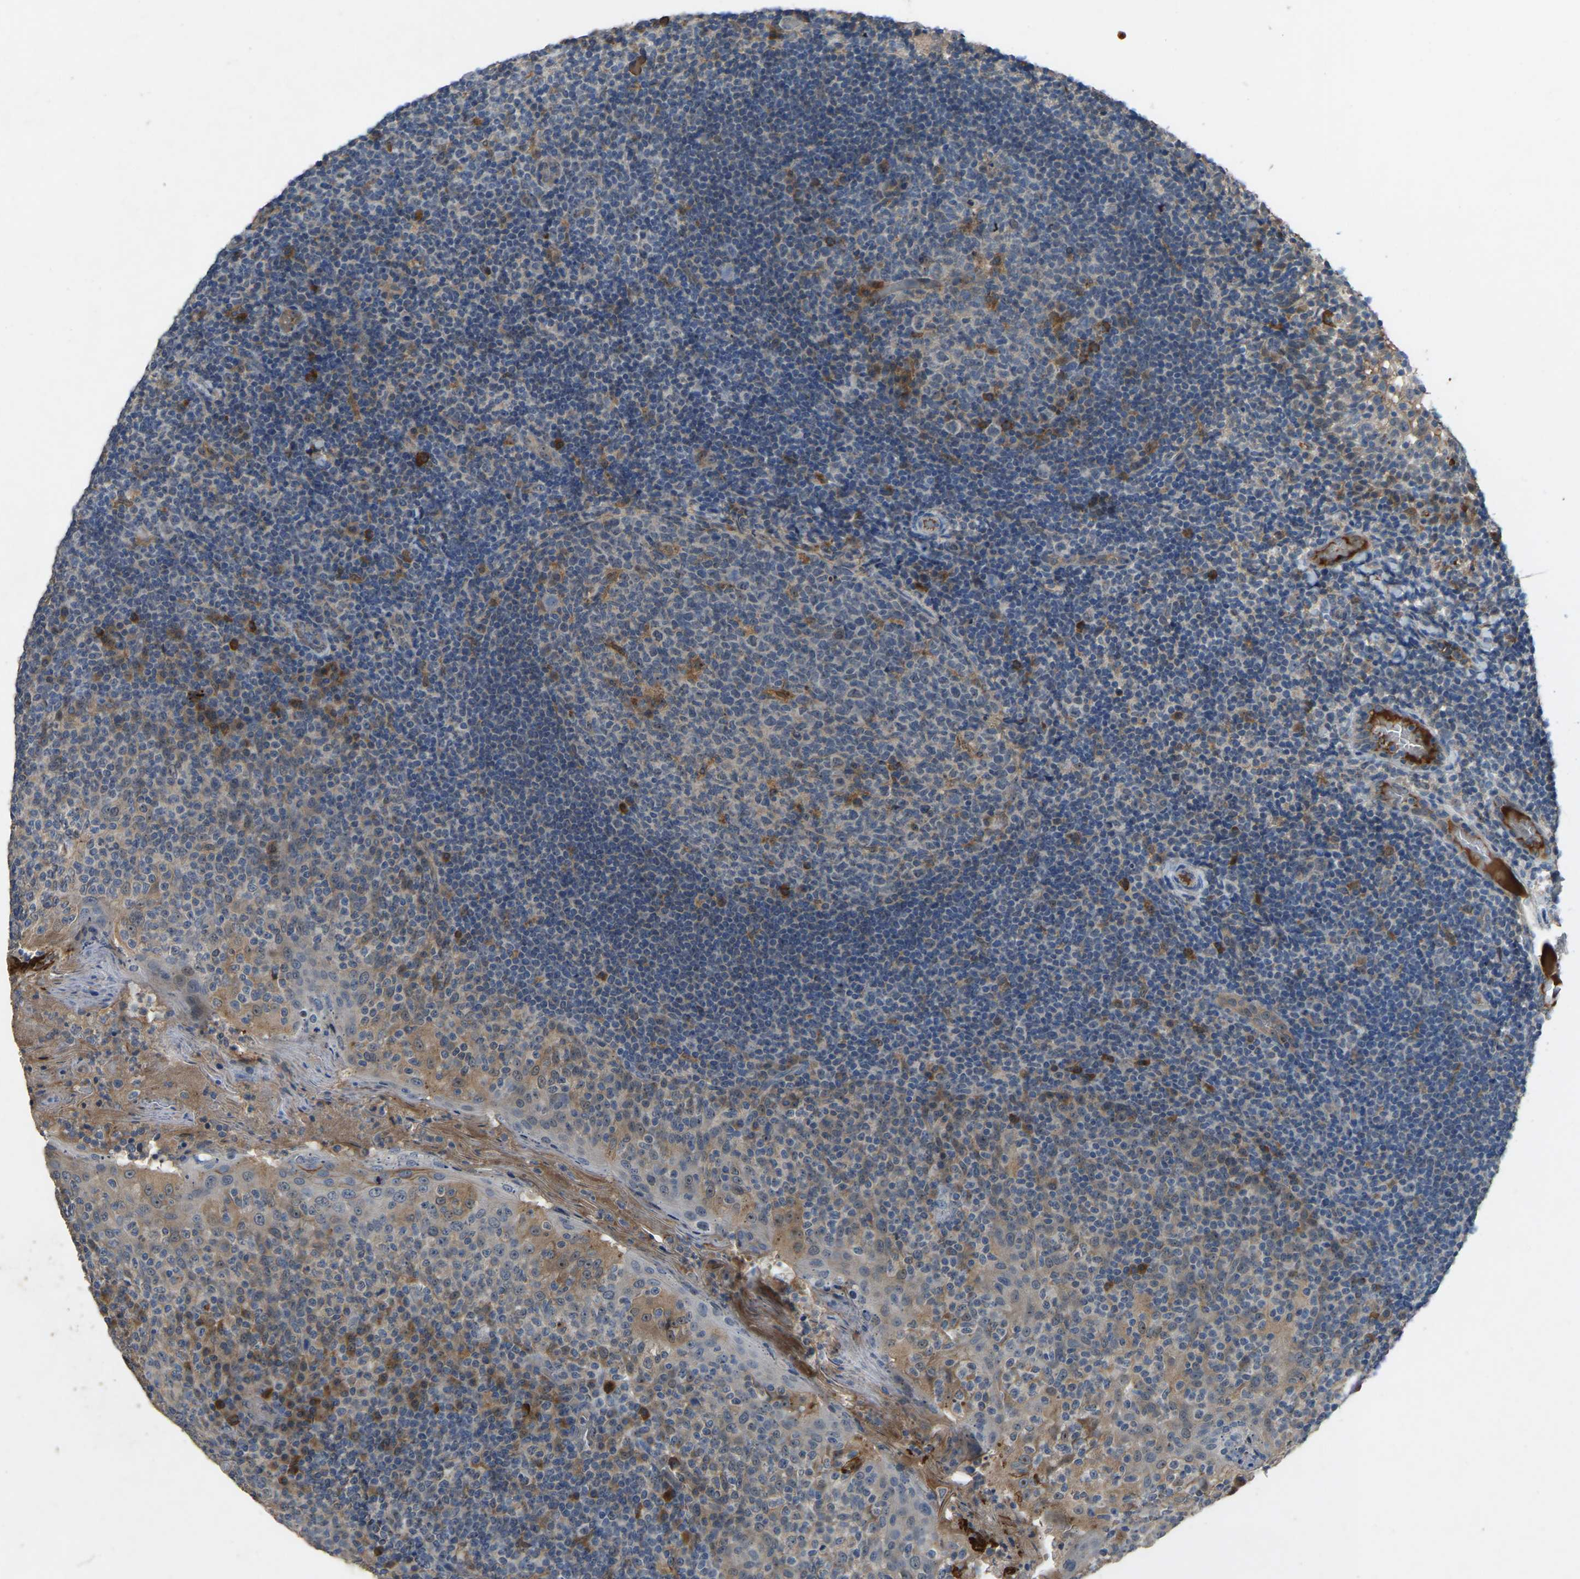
{"staining": {"intensity": "moderate", "quantity": "<25%", "location": "cytoplasmic/membranous,nuclear"}, "tissue": "tonsil", "cell_type": "Germinal center cells", "image_type": "normal", "snomed": [{"axis": "morphology", "description": "Normal tissue, NOS"}, {"axis": "topography", "description": "Tonsil"}], "caption": "A brown stain highlights moderate cytoplasmic/membranous,nuclear positivity of a protein in germinal center cells of unremarkable tonsil. Ihc stains the protein of interest in brown and the nuclei are stained blue.", "gene": "FHIT", "patient": {"sex": "female", "age": 19}}